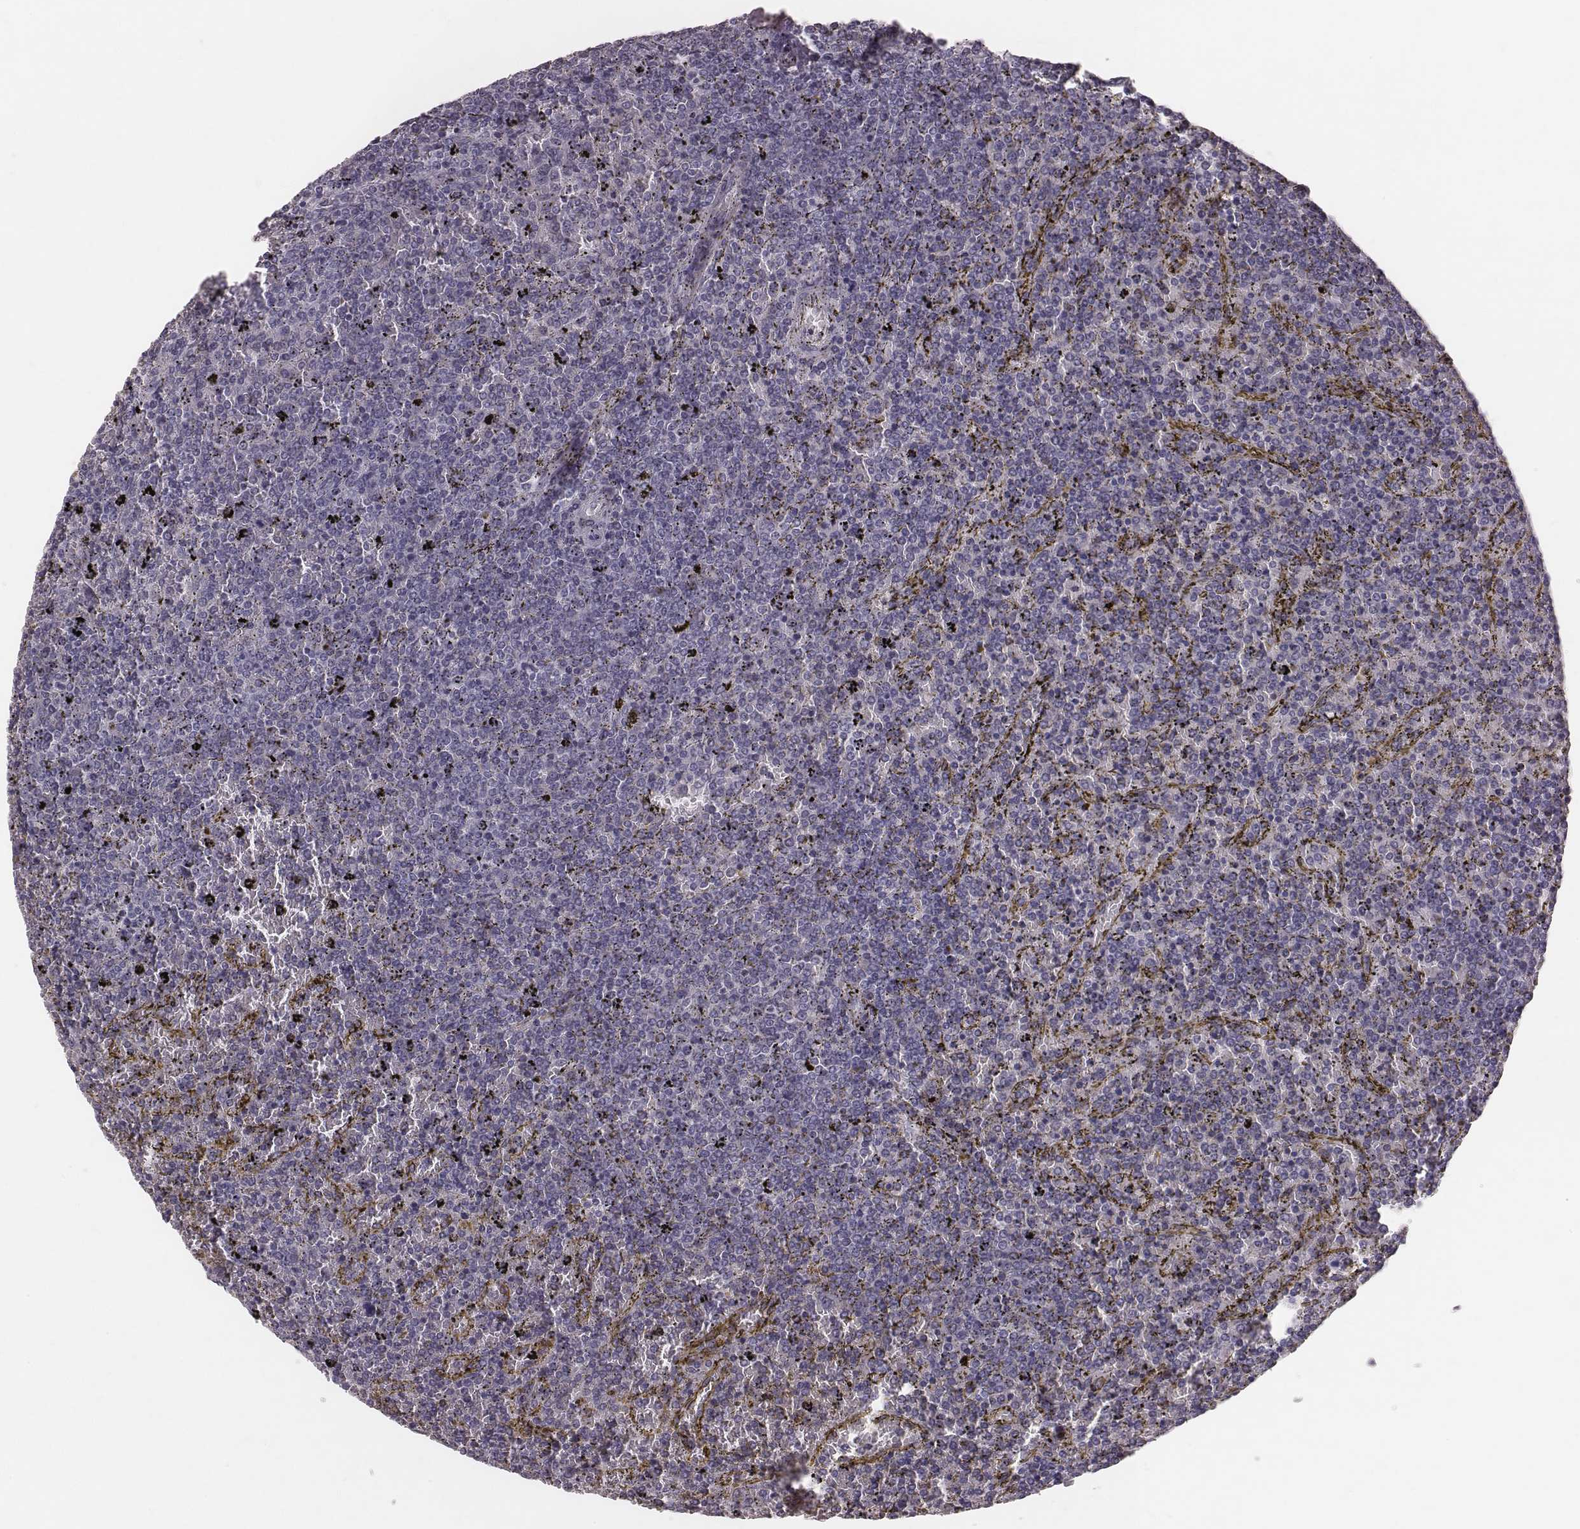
{"staining": {"intensity": "negative", "quantity": "none", "location": "none"}, "tissue": "lymphoma", "cell_type": "Tumor cells", "image_type": "cancer", "snomed": [{"axis": "morphology", "description": "Malignant lymphoma, non-Hodgkin's type, Low grade"}, {"axis": "topography", "description": "Spleen"}], "caption": "Histopathology image shows no protein expression in tumor cells of low-grade malignant lymphoma, non-Hodgkin's type tissue.", "gene": "CFTR", "patient": {"sex": "female", "age": 77}}